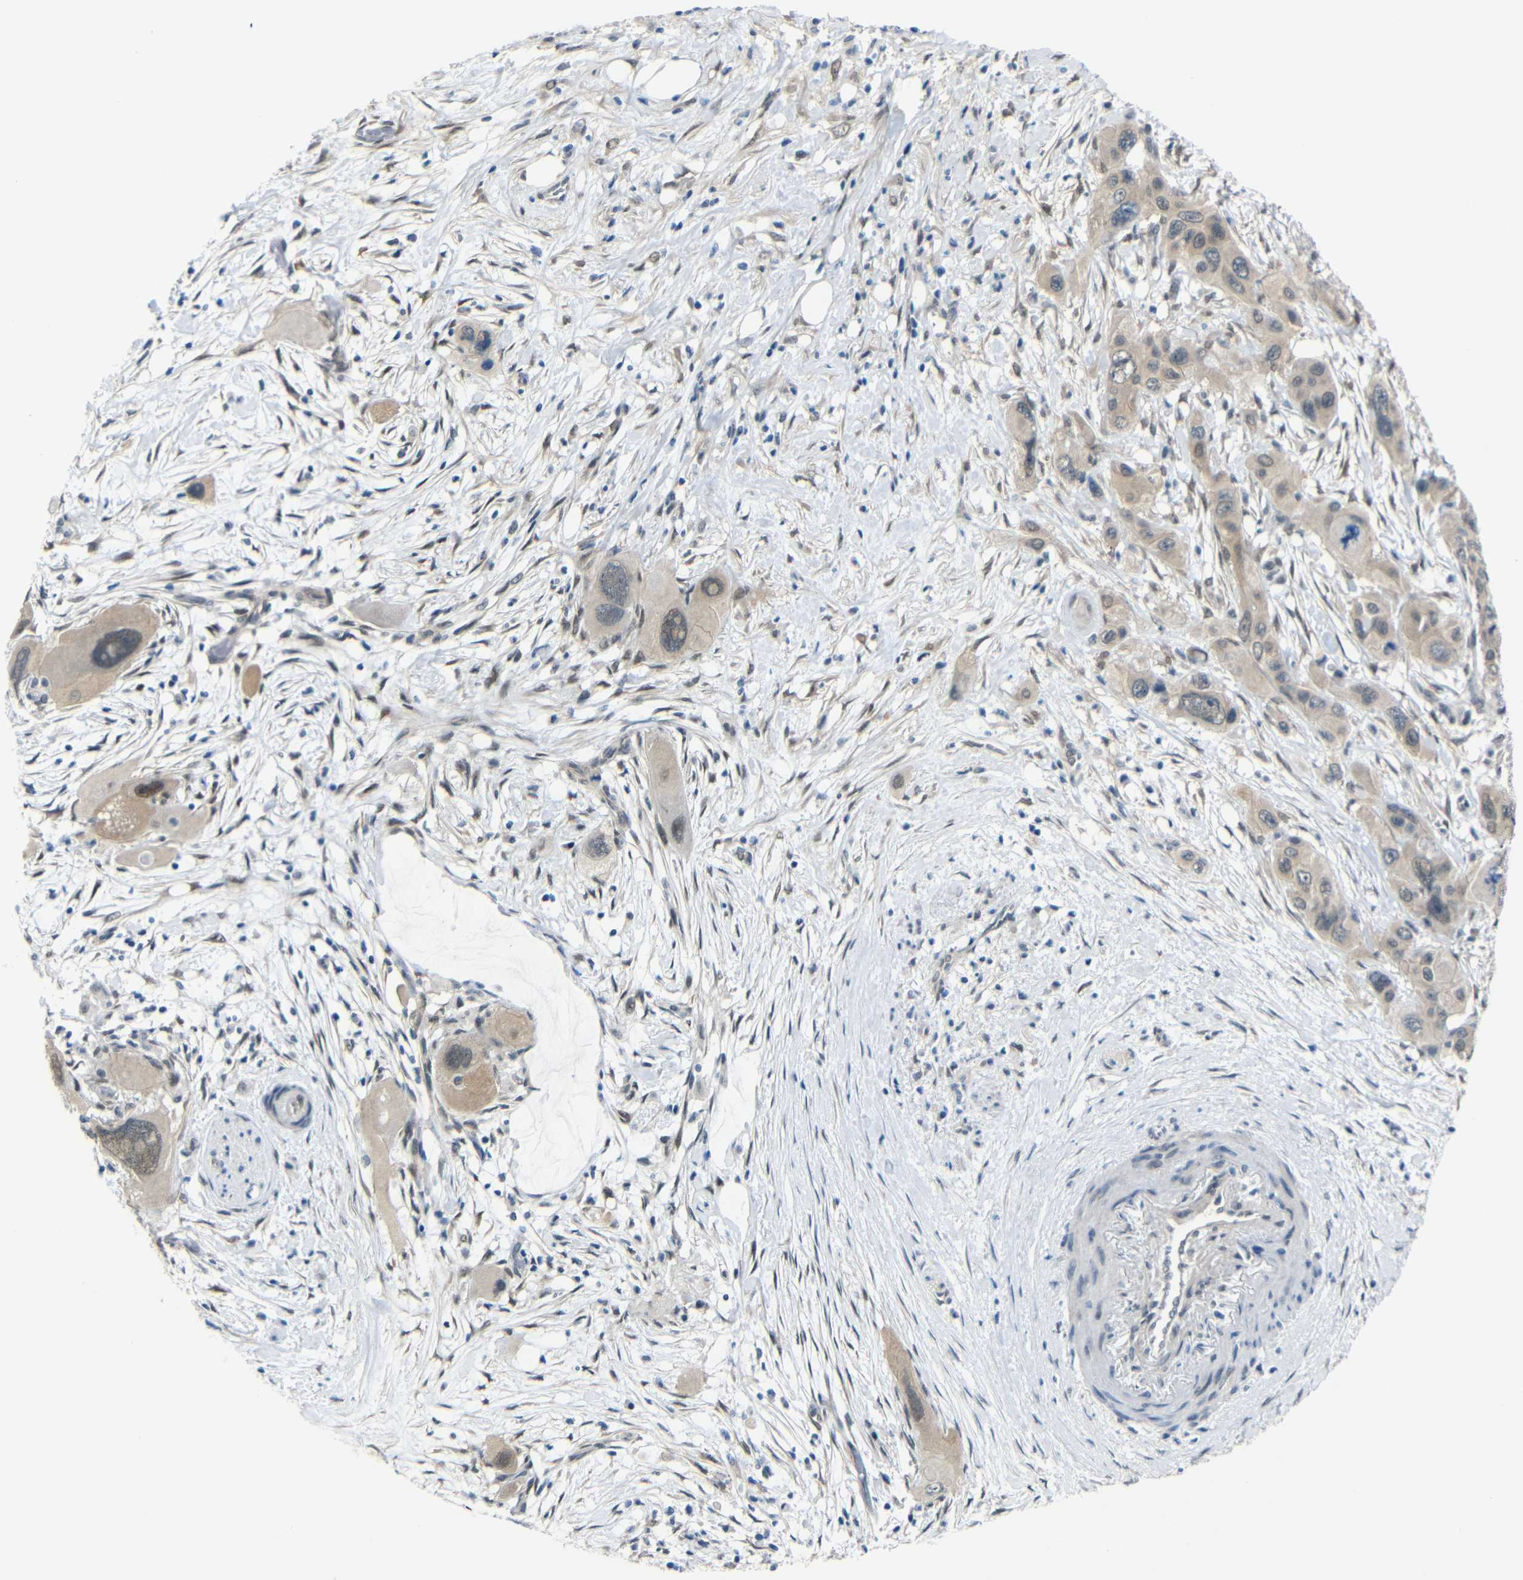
{"staining": {"intensity": "weak", "quantity": ">75%", "location": "cytoplasmic/membranous"}, "tissue": "pancreatic cancer", "cell_type": "Tumor cells", "image_type": "cancer", "snomed": [{"axis": "morphology", "description": "Adenocarcinoma, NOS"}, {"axis": "topography", "description": "Pancreas"}], "caption": "High-magnification brightfield microscopy of pancreatic cancer stained with DAB (brown) and counterstained with hematoxylin (blue). tumor cells exhibit weak cytoplasmic/membranous staining is identified in about>75% of cells. (Brightfield microscopy of DAB IHC at high magnification).", "gene": "GPR158", "patient": {"sex": "male", "age": 73}}